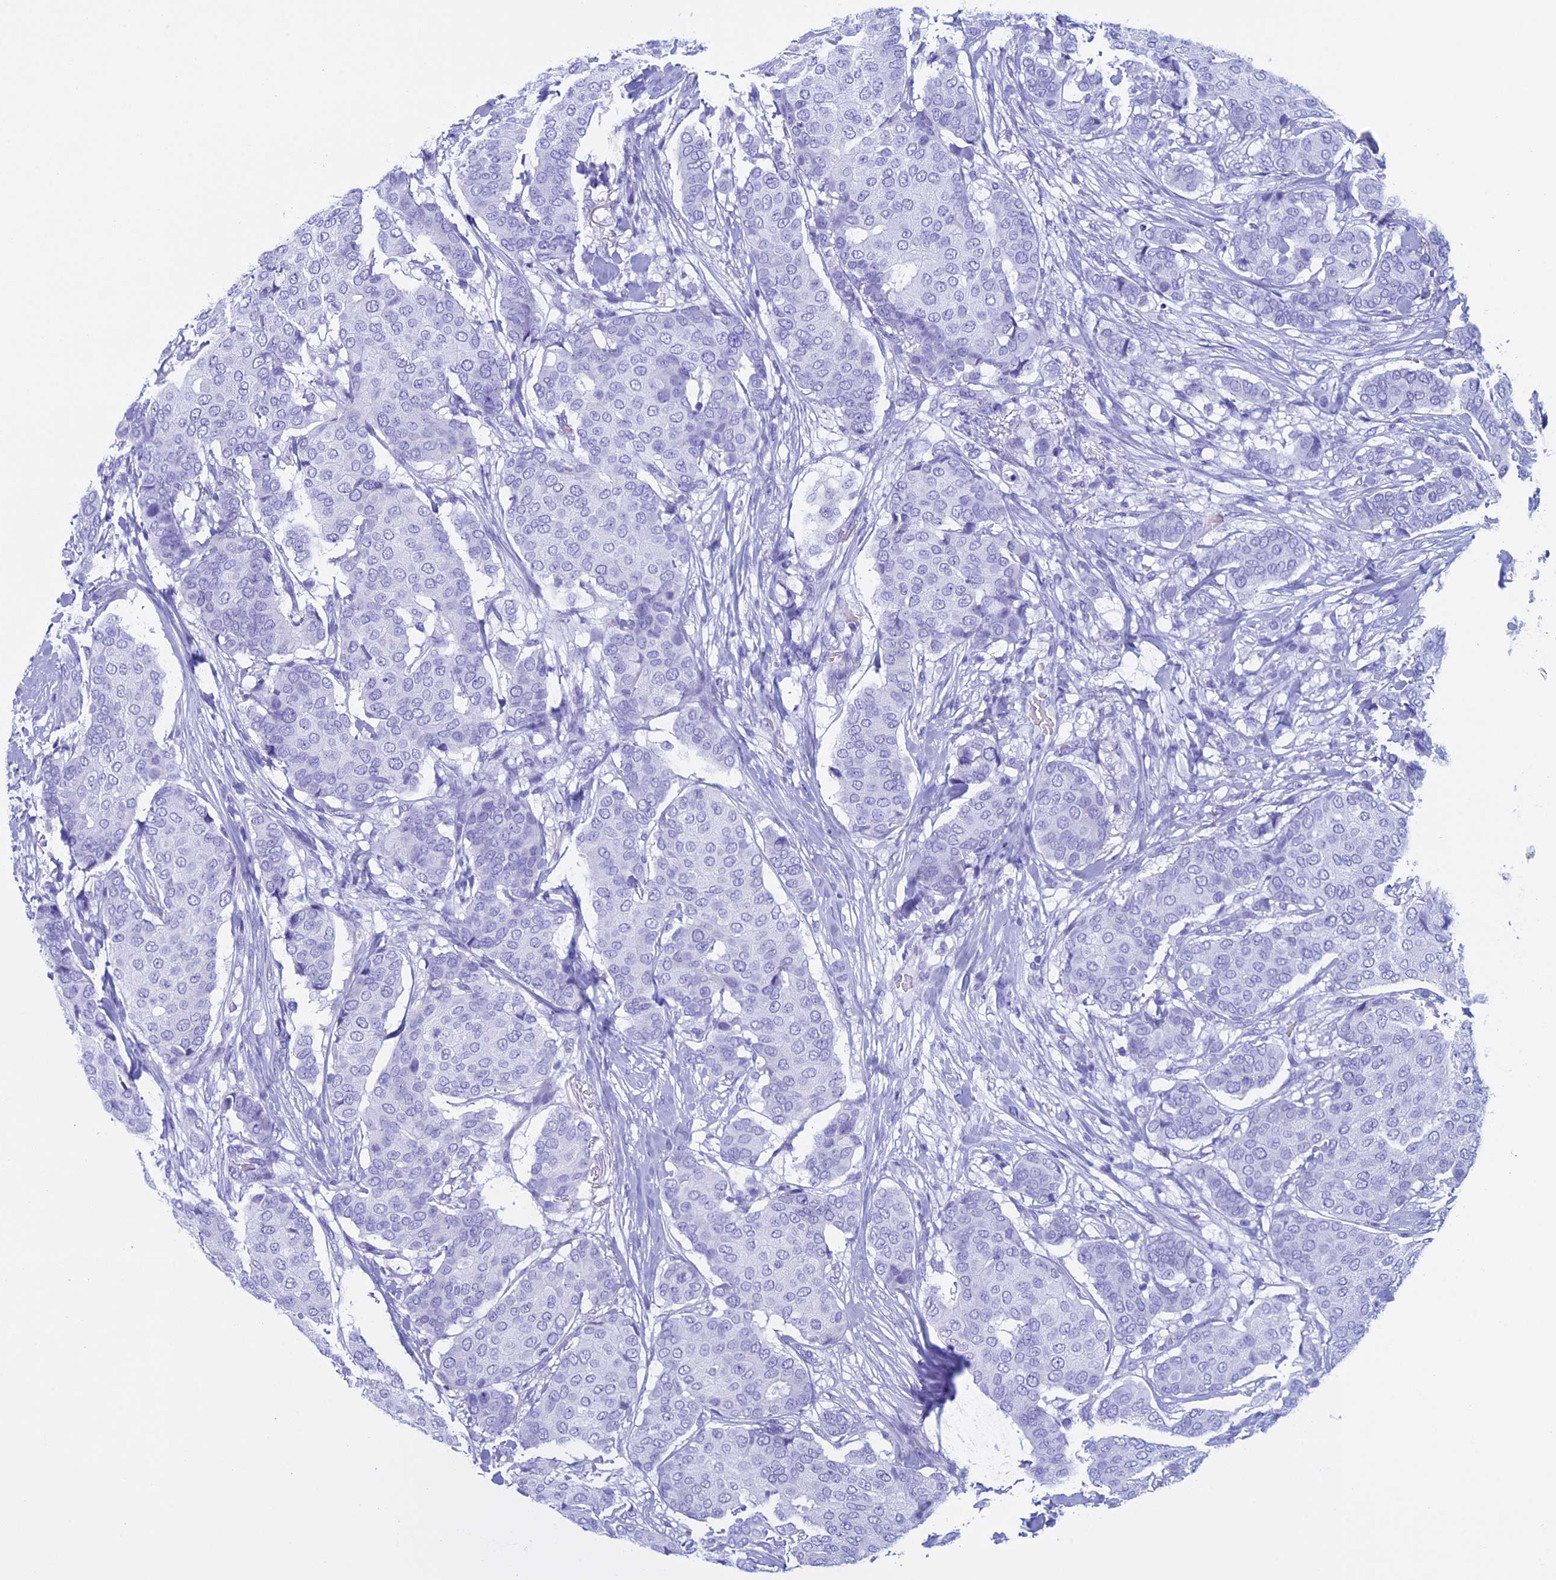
{"staining": {"intensity": "negative", "quantity": "none", "location": "none"}, "tissue": "breast cancer", "cell_type": "Tumor cells", "image_type": "cancer", "snomed": [{"axis": "morphology", "description": "Duct carcinoma"}, {"axis": "topography", "description": "Breast"}], "caption": "There is no significant expression in tumor cells of breast cancer (intraductal carcinoma).", "gene": "FAM169A", "patient": {"sex": "female", "age": 75}}